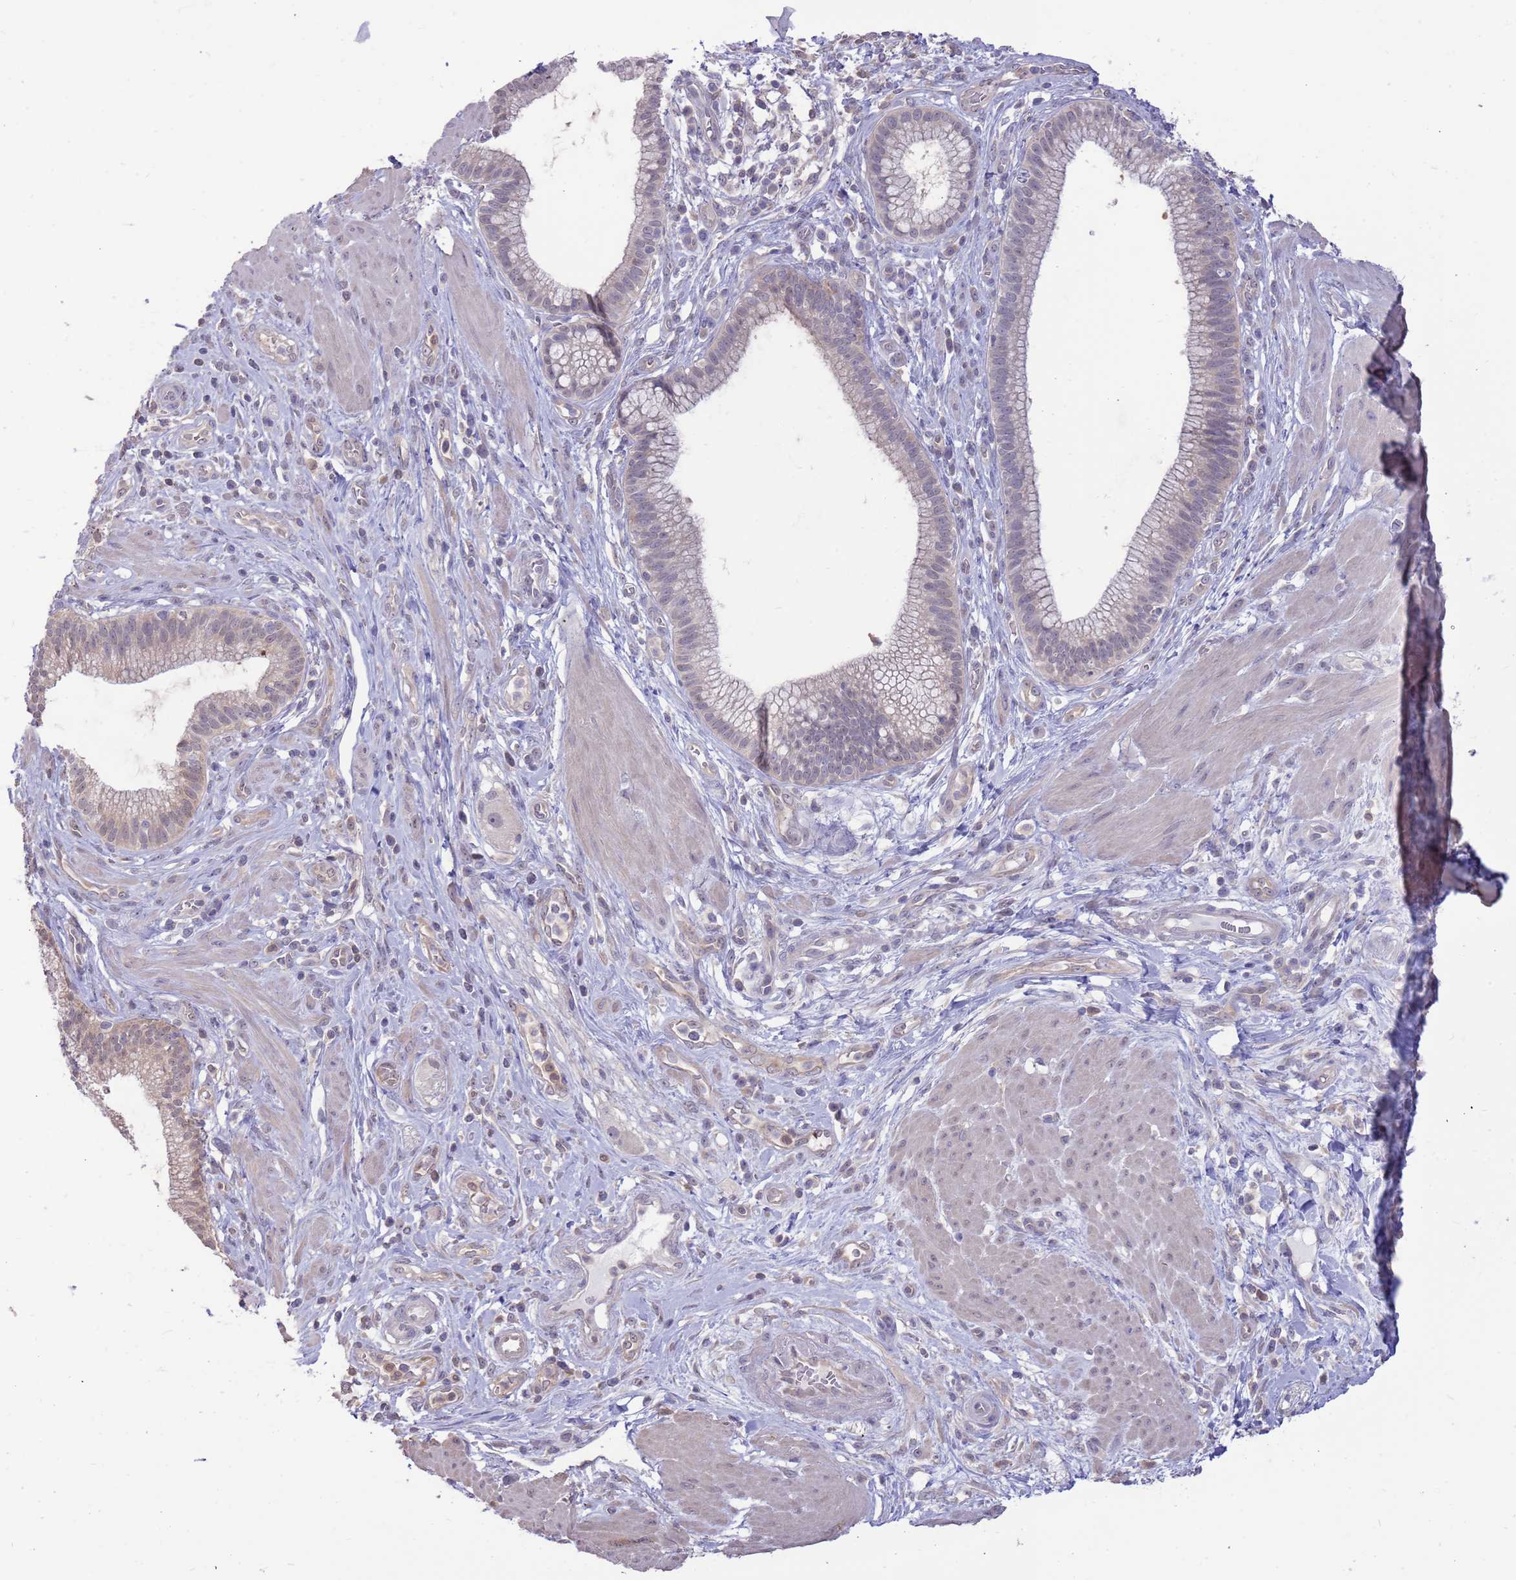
{"staining": {"intensity": "weak", "quantity": "<25%", "location": "cytoplasmic/membranous"}, "tissue": "pancreatic cancer", "cell_type": "Tumor cells", "image_type": "cancer", "snomed": [{"axis": "morphology", "description": "Adenocarcinoma, NOS"}, {"axis": "topography", "description": "Pancreas"}], "caption": "High power microscopy image of an IHC photomicrograph of pancreatic adenocarcinoma, revealing no significant expression in tumor cells. The staining was performed using DAB (3,3'-diaminobenzidine) to visualize the protein expression in brown, while the nuclei were stained in blue with hematoxylin (Magnification: 20x).", "gene": "AP5S1", "patient": {"sex": "male", "age": 72}}